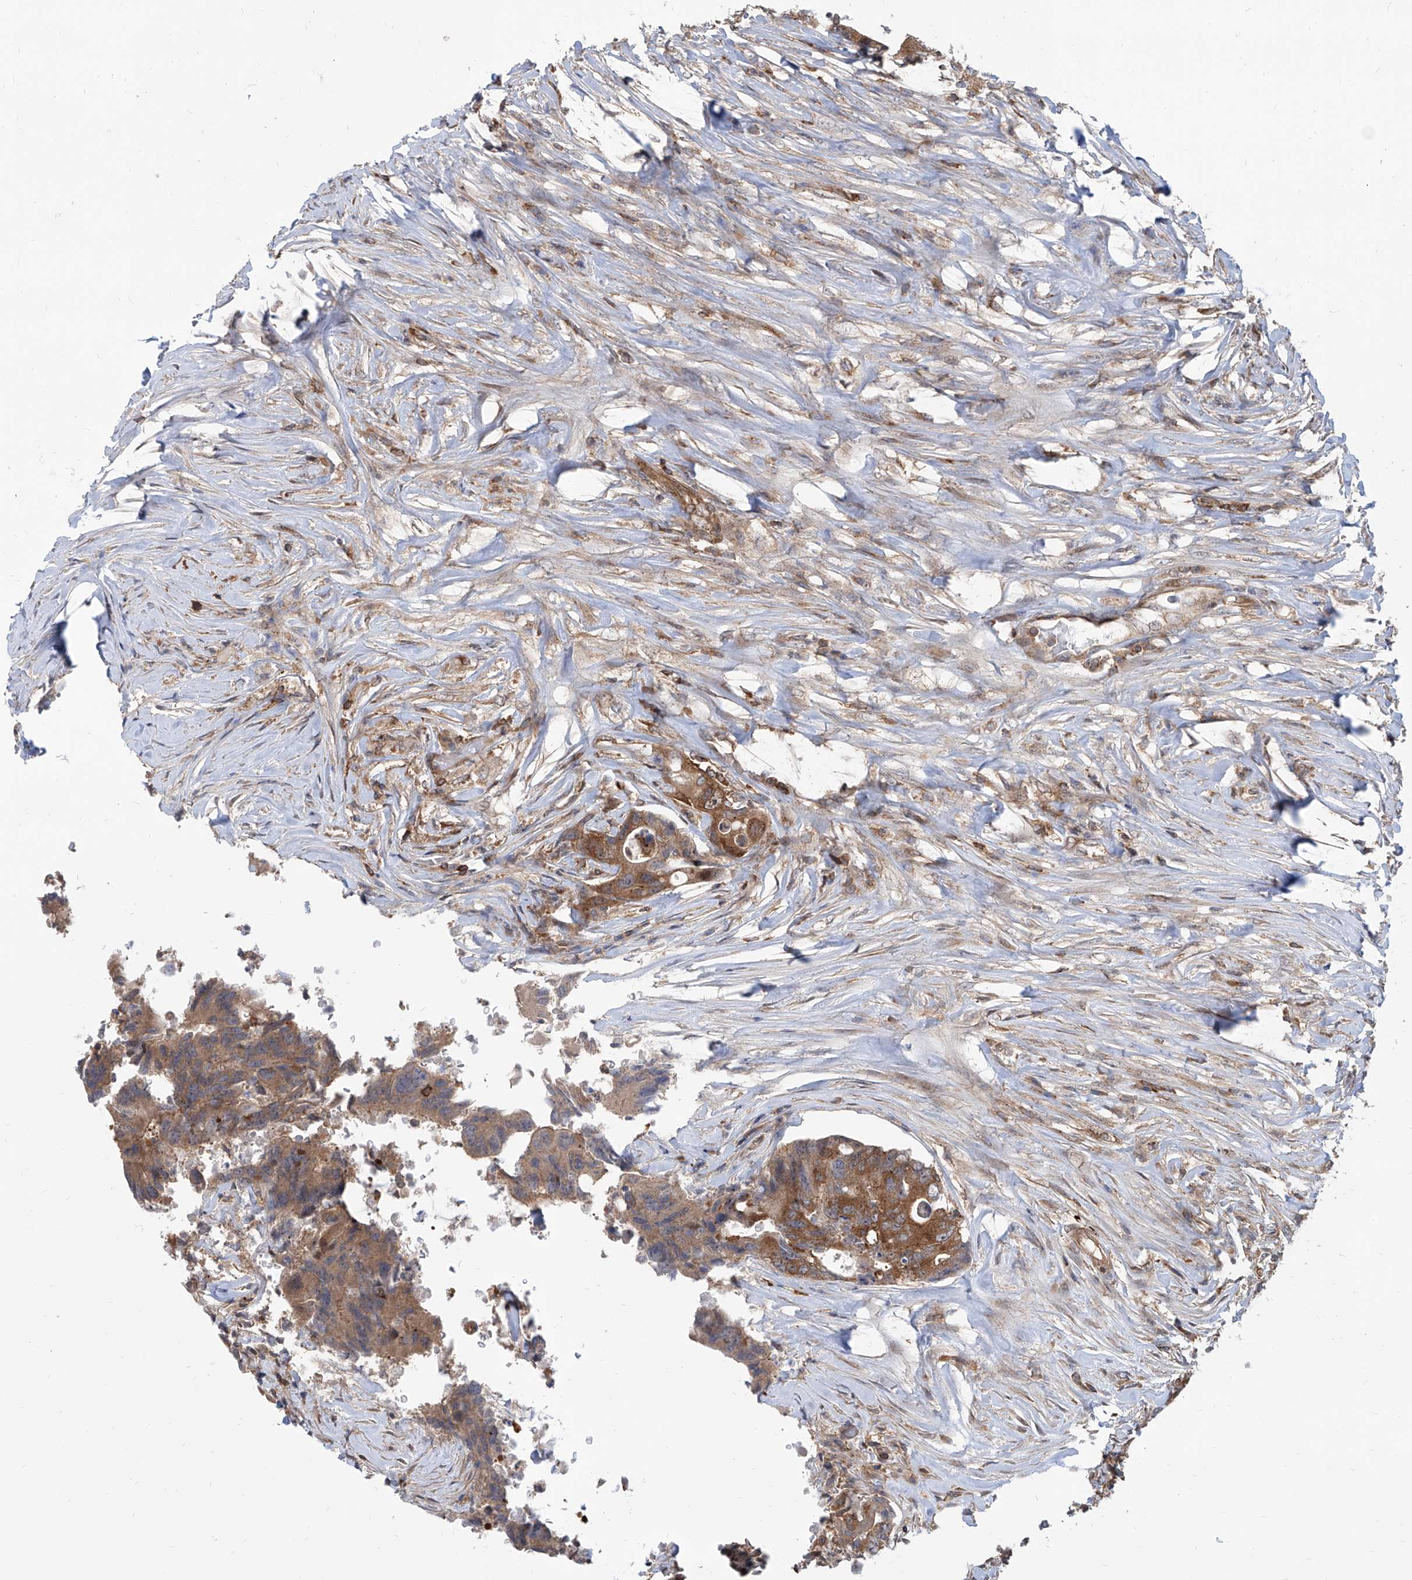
{"staining": {"intensity": "moderate", "quantity": ">75%", "location": "cytoplasmic/membranous"}, "tissue": "colorectal cancer", "cell_type": "Tumor cells", "image_type": "cancer", "snomed": [{"axis": "morphology", "description": "Adenocarcinoma, NOS"}, {"axis": "topography", "description": "Colon"}], "caption": "Protein staining reveals moderate cytoplasmic/membranous staining in about >75% of tumor cells in colorectal adenocarcinoma. Using DAB (3,3'-diaminobenzidine) (brown) and hematoxylin (blue) stains, captured at high magnification using brightfield microscopy.", "gene": "MAGED2", "patient": {"sex": "male", "age": 71}}